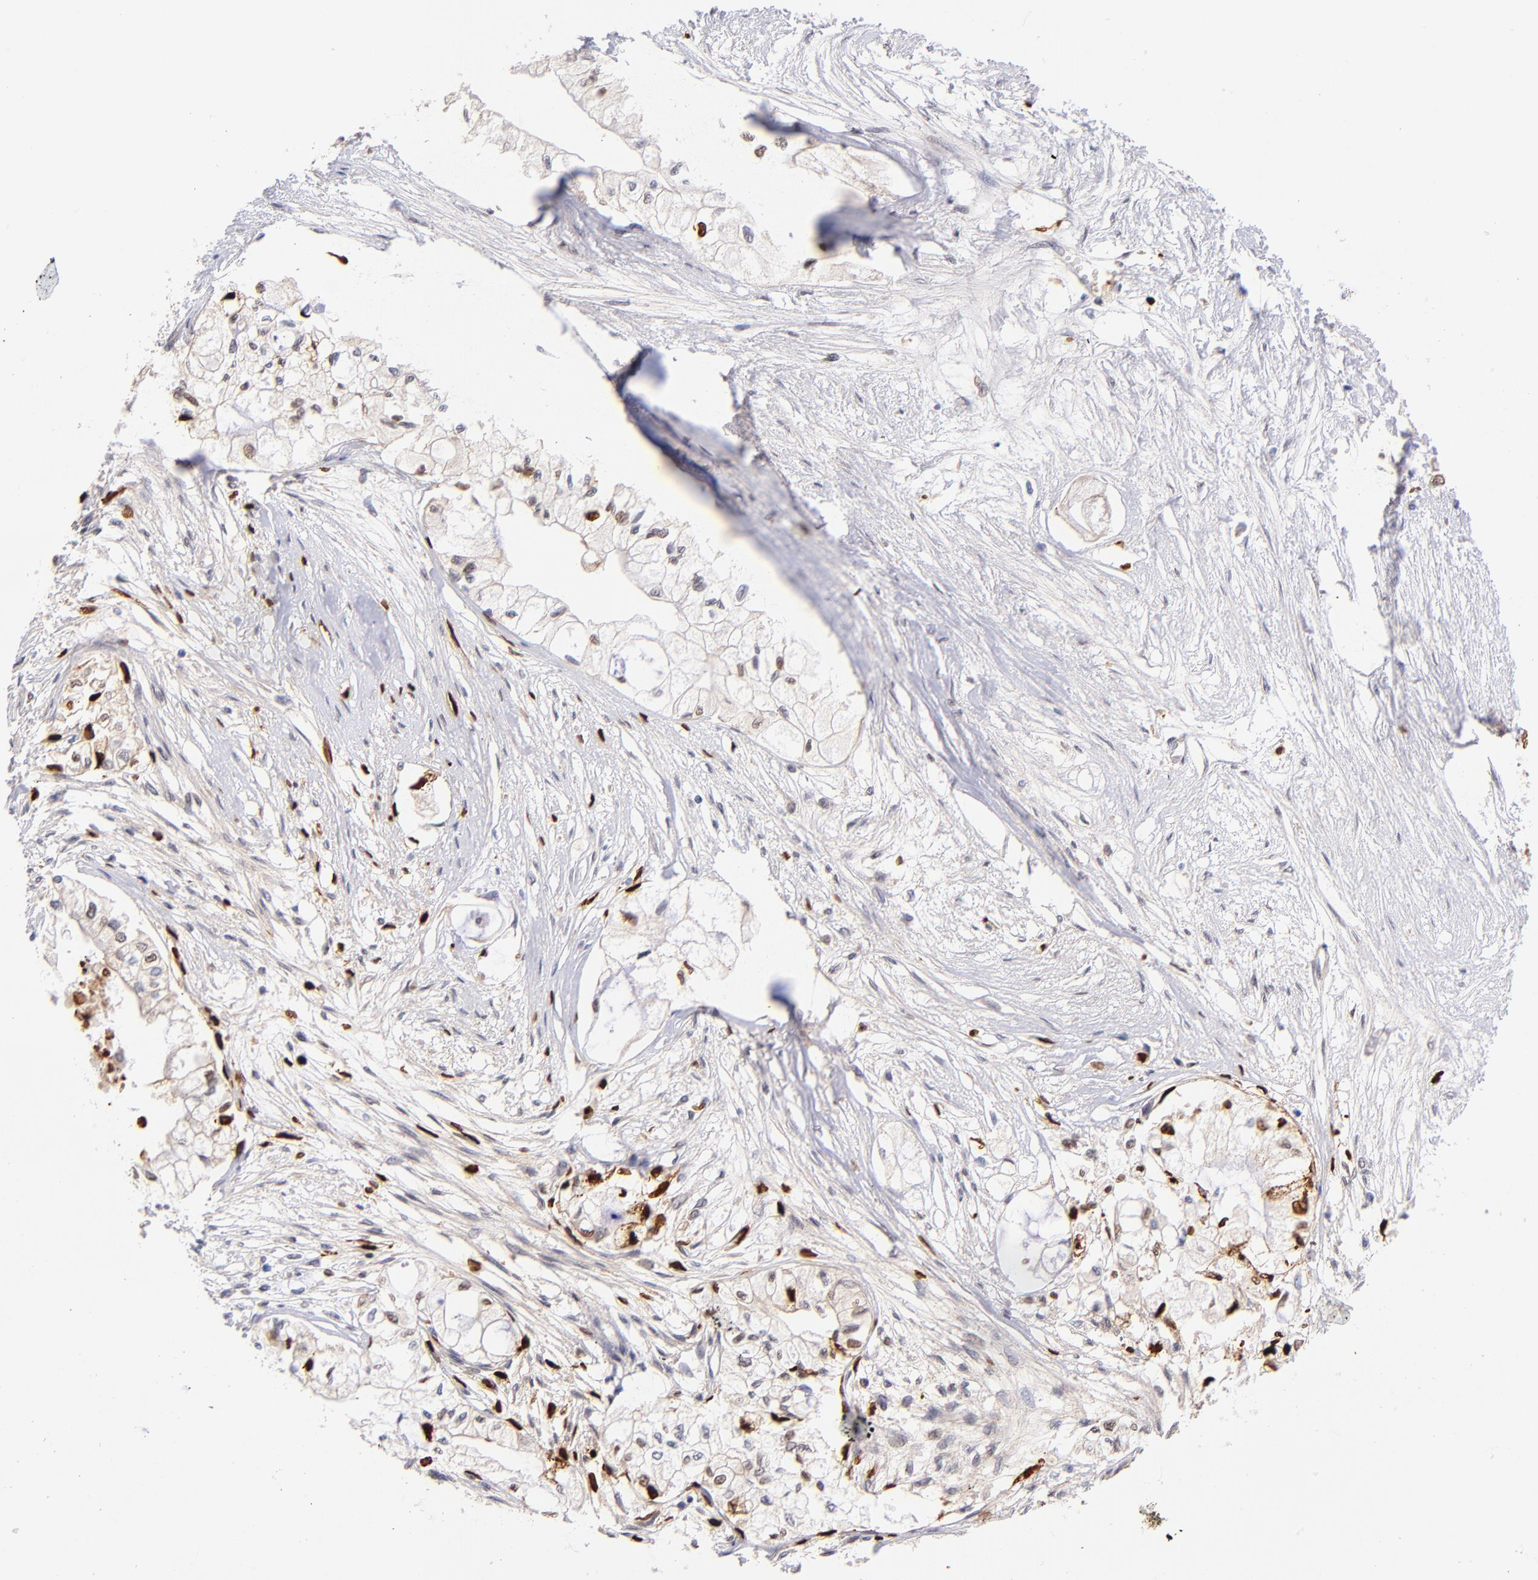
{"staining": {"intensity": "weak", "quantity": "<25%", "location": "nuclear"}, "tissue": "pancreatic cancer", "cell_type": "Tumor cells", "image_type": "cancer", "snomed": [{"axis": "morphology", "description": "Adenocarcinoma, NOS"}, {"axis": "topography", "description": "Pancreas"}], "caption": "A photomicrograph of human pancreatic adenocarcinoma is negative for staining in tumor cells. The staining is performed using DAB brown chromogen with nuclei counter-stained in using hematoxylin.", "gene": "MIDEAS", "patient": {"sex": "male", "age": 79}}